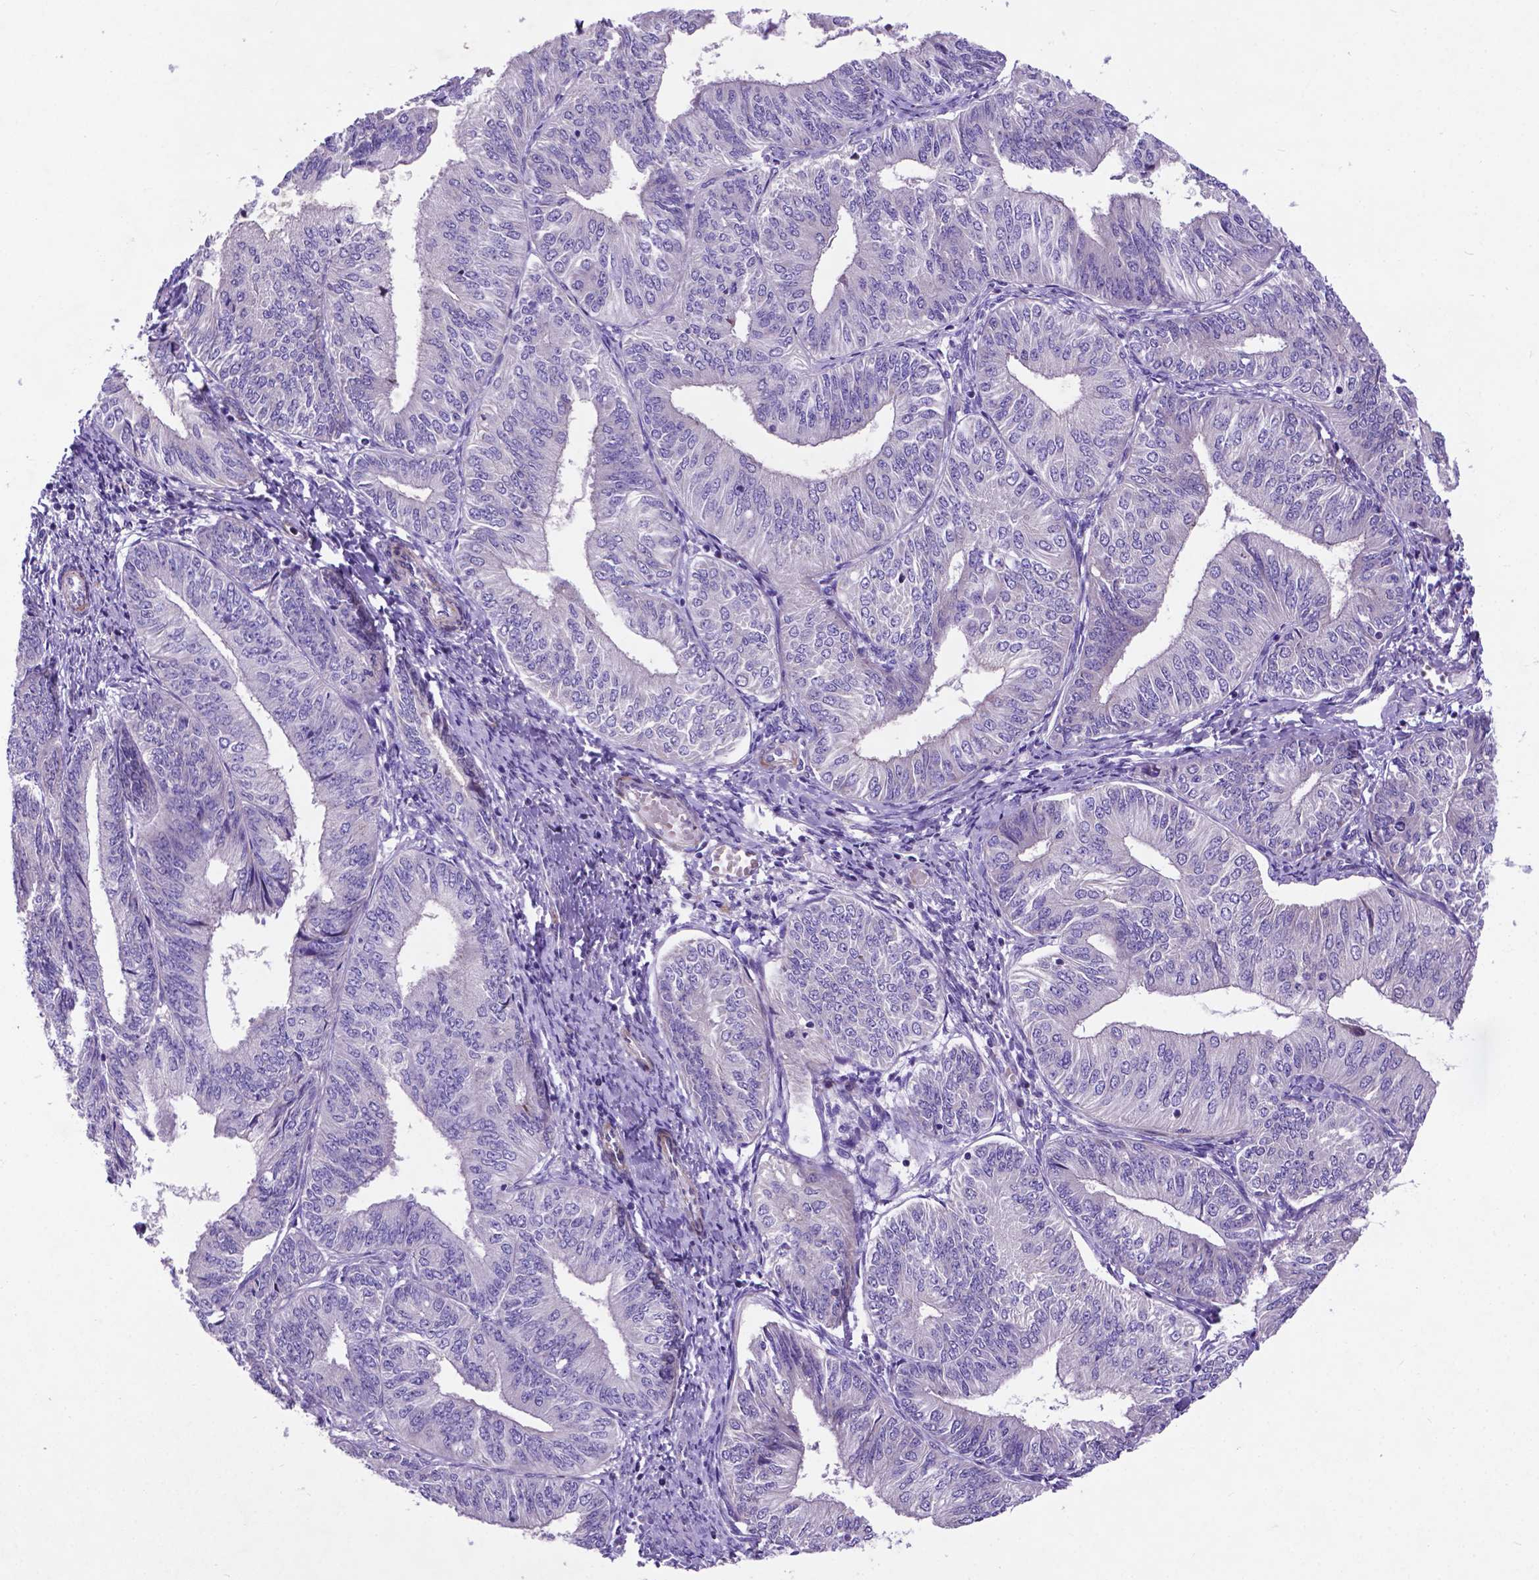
{"staining": {"intensity": "negative", "quantity": "none", "location": "none"}, "tissue": "endometrial cancer", "cell_type": "Tumor cells", "image_type": "cancer", "snomed": [{"axis": "morphology", "description": "Adenocarcinoma, NOS"}, {"axis": "topography", "description": "Endometrium"}], "caption": "Protein analysis of adenocarcinoma (endometrial) reveals no significant staining in tumor cells.", "gene": "PFKFB4", "patient": {"sex": "female", "age": 58}}